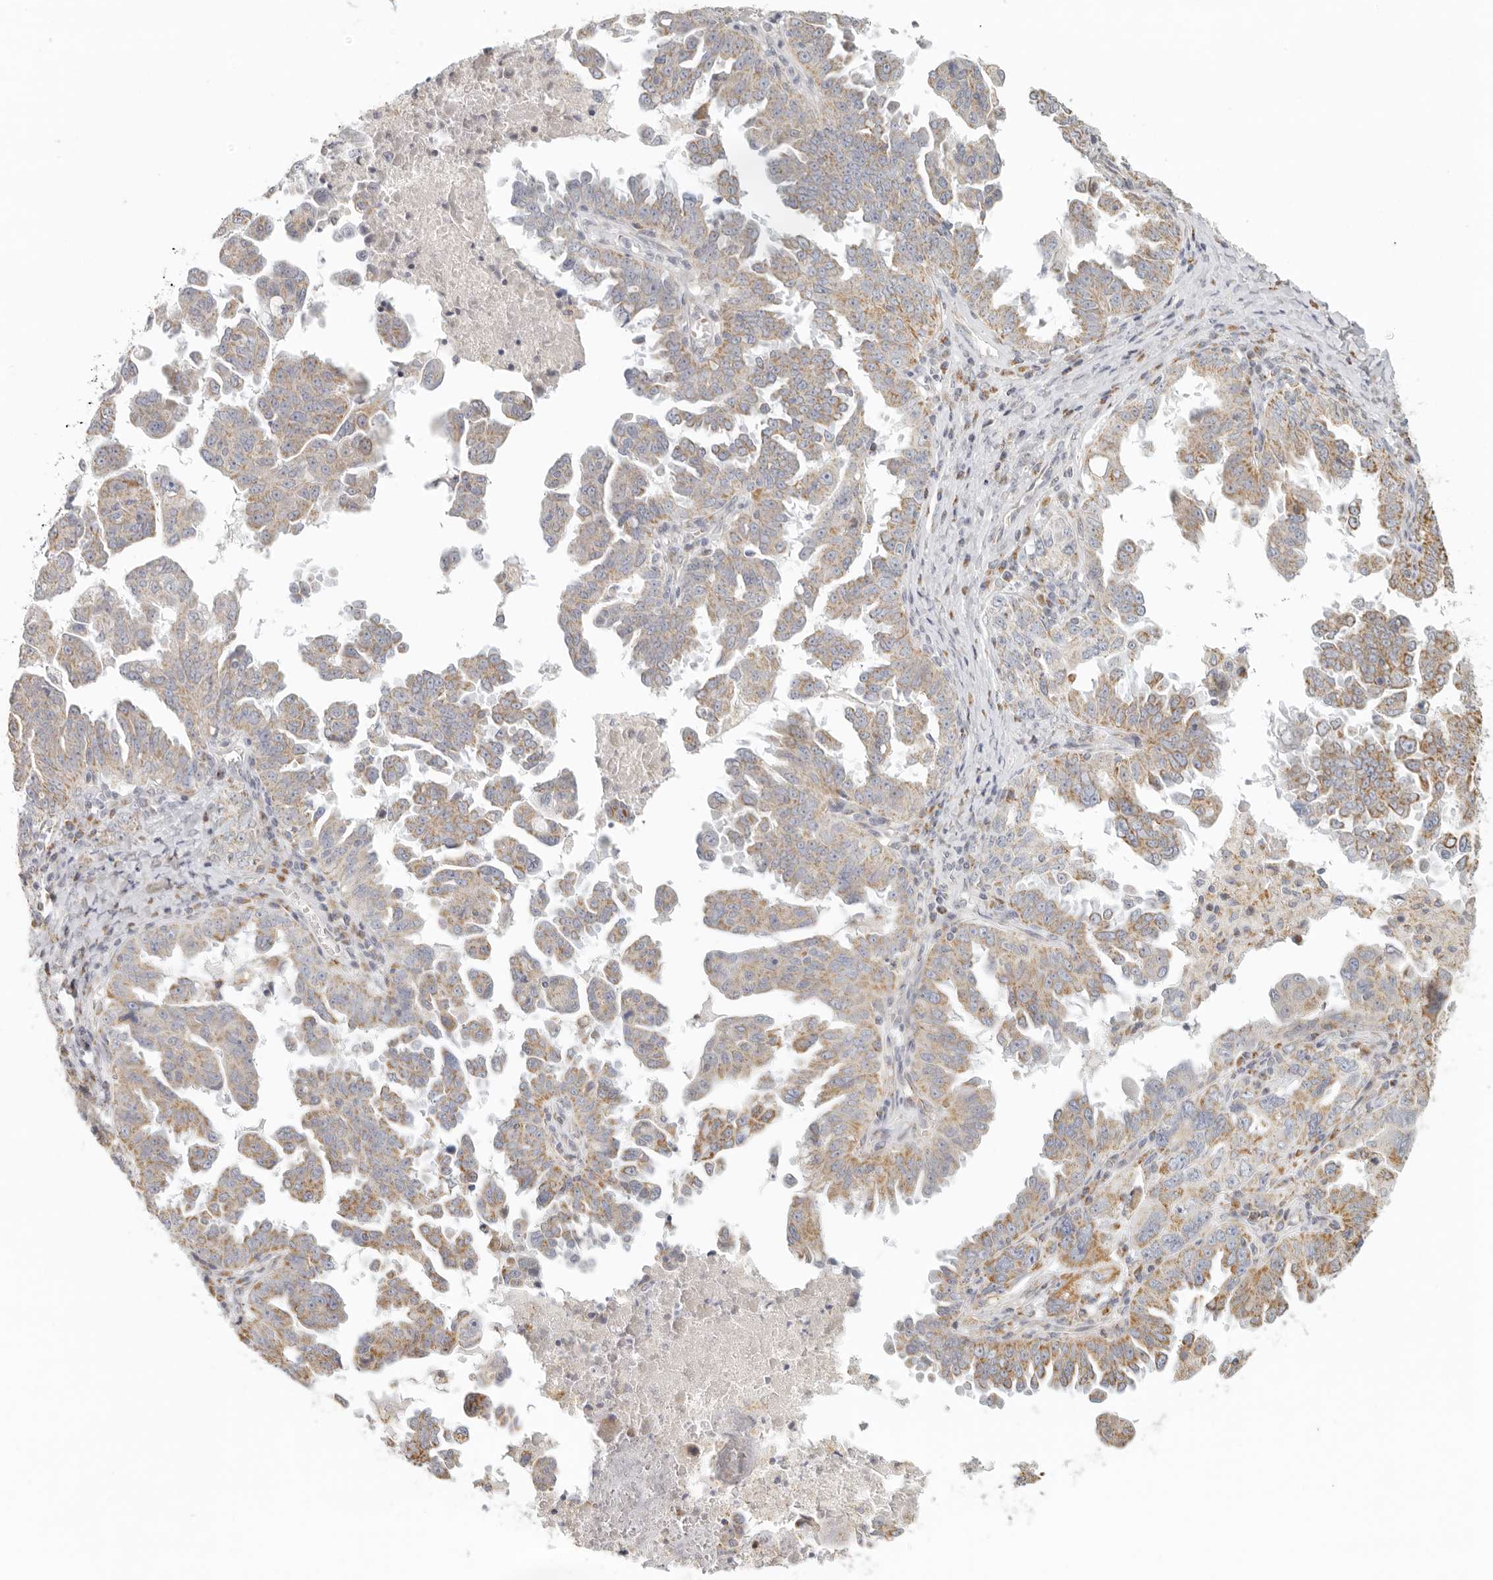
{"staining": {"intensity": "moderate", "quantity": "25%-75%", "location": "cytoplasmic/membranous"}, "tissue": "ovarian cancer", "cell_type": "Tumor cells", "image_type": "cancer", "snomed": [{"axis": "morphology", "description": "Carcinoma, endometroid"}, {"axis": "topography", "description": "Ovary"}], "caption": "IHC photomicrograph of neoplastic tissue: ovarian endometroid carcinoma stained using immunohistochemistry exhibits medium levels of moderate protein expression localized specifically in the cytoplasmic/membranous of tumor cells, appearing as a cytoplasmic/membranous brown color.", "gene": "KDF1", "patient": {"sex": "female", "age": 62}}